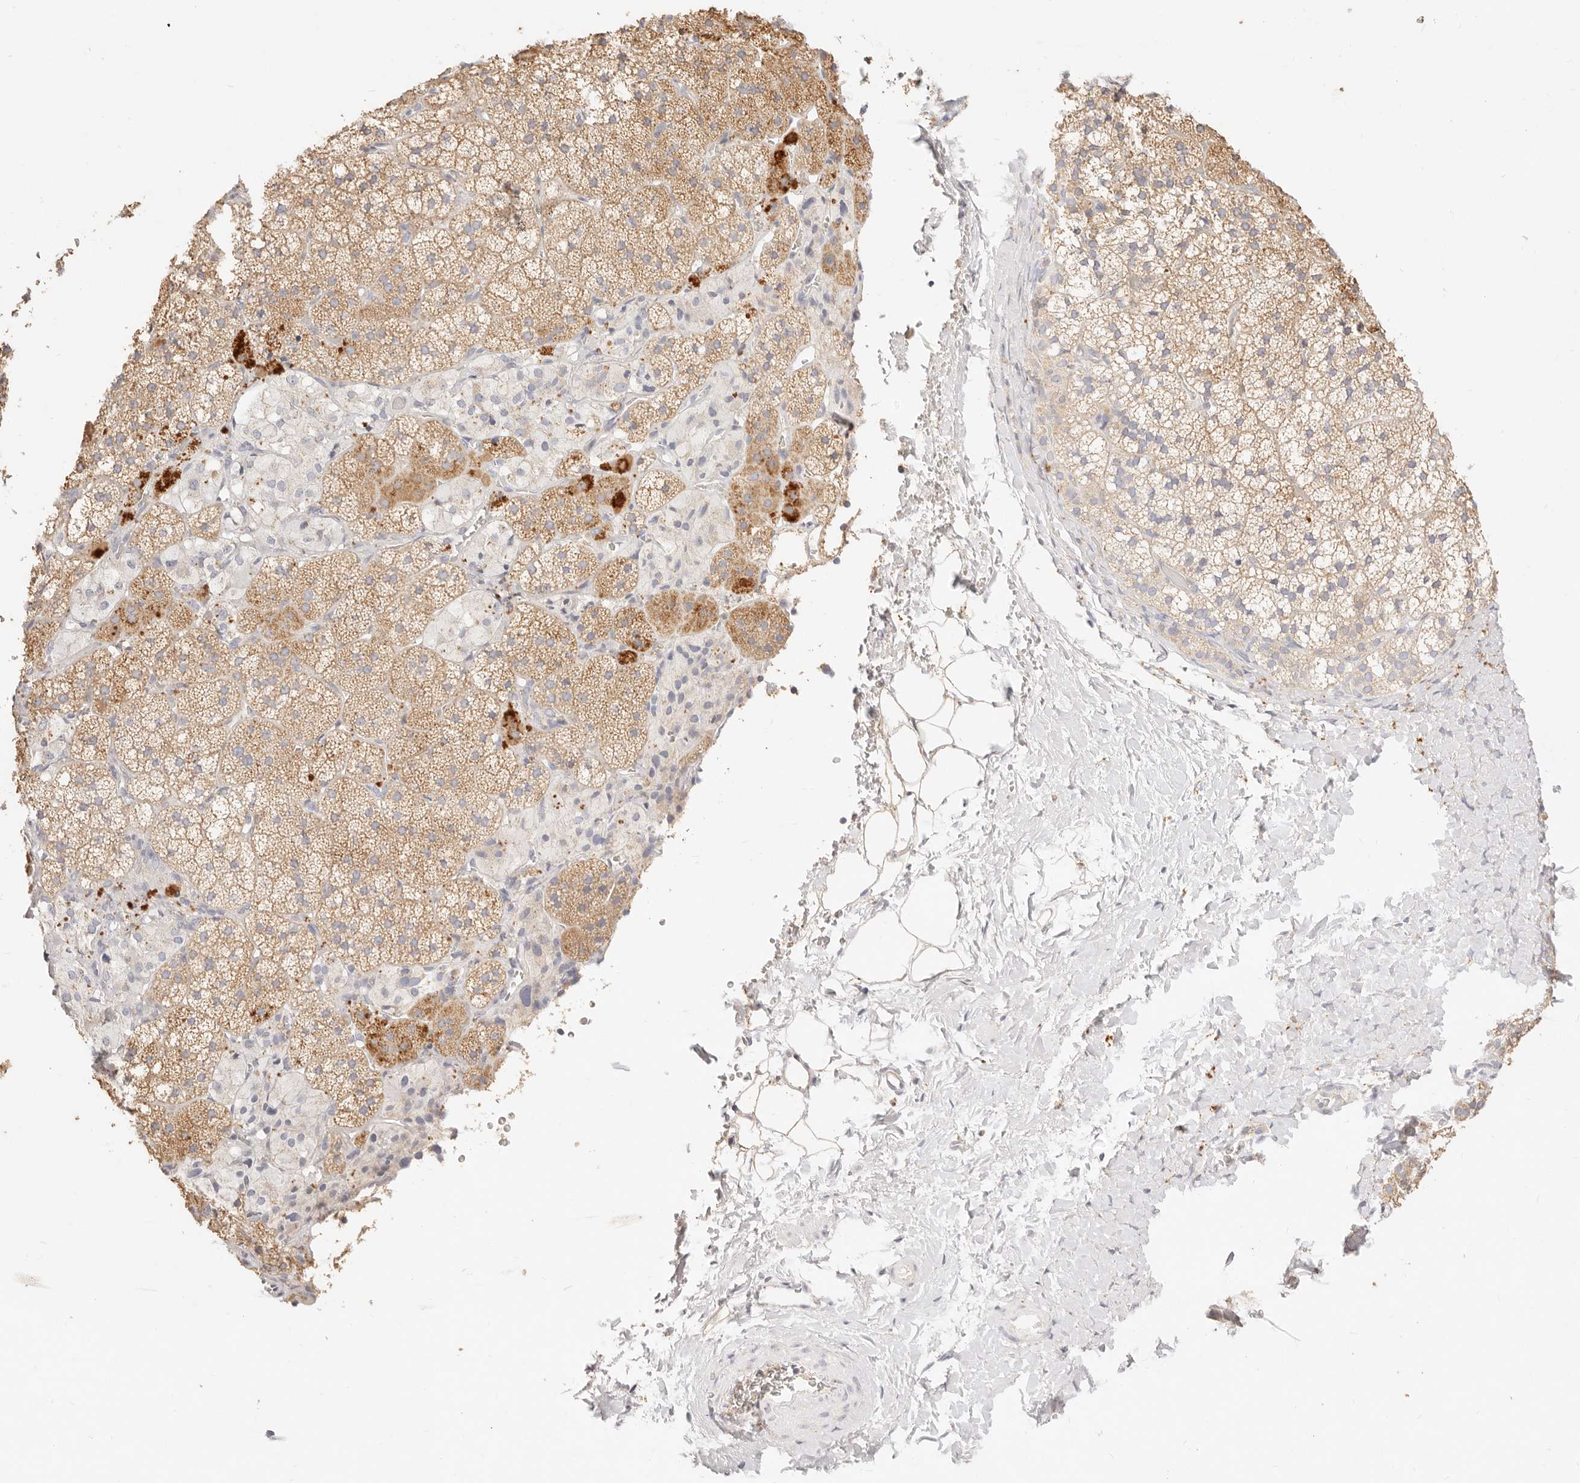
{"staining": {"intensity": "moderate", "quantity": "25%-75%", "location": "cytoplasmic/membranous"}, "tissue": "adrenal gland", "cell_type": "Glandular cells", "image_type": "normal", "snomed": [{"axis": "morphology", "description": "Normal tissue, NOS"}, {"axis": "topography", "description": "Adrenal gland"}], "caption": "This is a histology image of immunohistochemistry (IHC) staining of benign adrenal gland, which shows moderate expression in the cytoplasmic/membranous of glandular cells.", "gene": "ACOX1", "patient": {"sex": "female", "age": 44}}